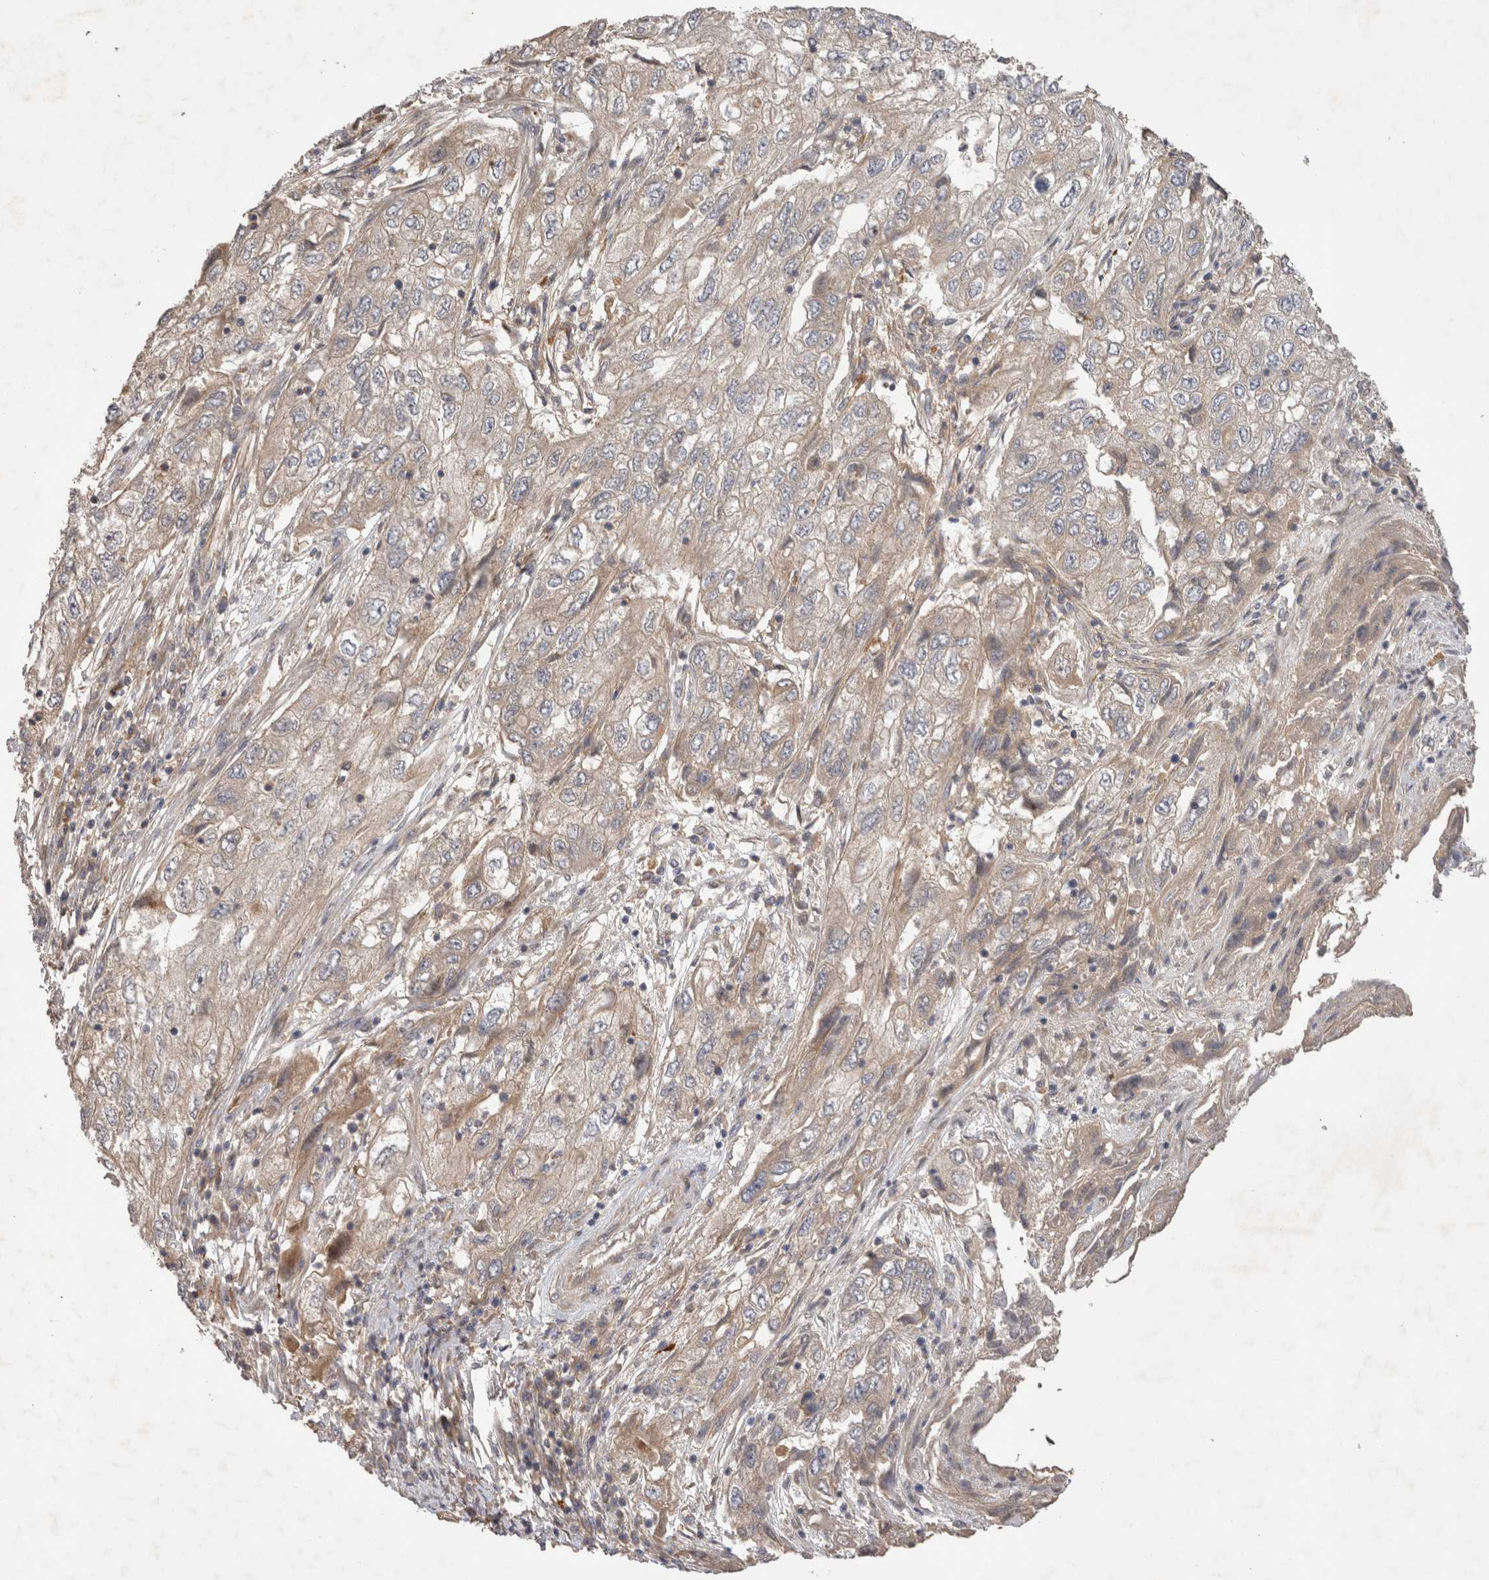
{"staining": {"intensity": "negative", "quantity": "none", "location": "none"}, "tissue": "endometrial cancer", "cell_type": "Tumor cells", "image_type": "cancer", "snomed": [{"axis": "morphology", "description": "Adenocarcinoma, NOS"}, {"axis": "topography", "description": "Endometrium"}], "caption": "Tumor cells show no significant staining in endometrial cancer.", "gene": "PPP1R42", "patient": {"sex": "female", "age": 49}}